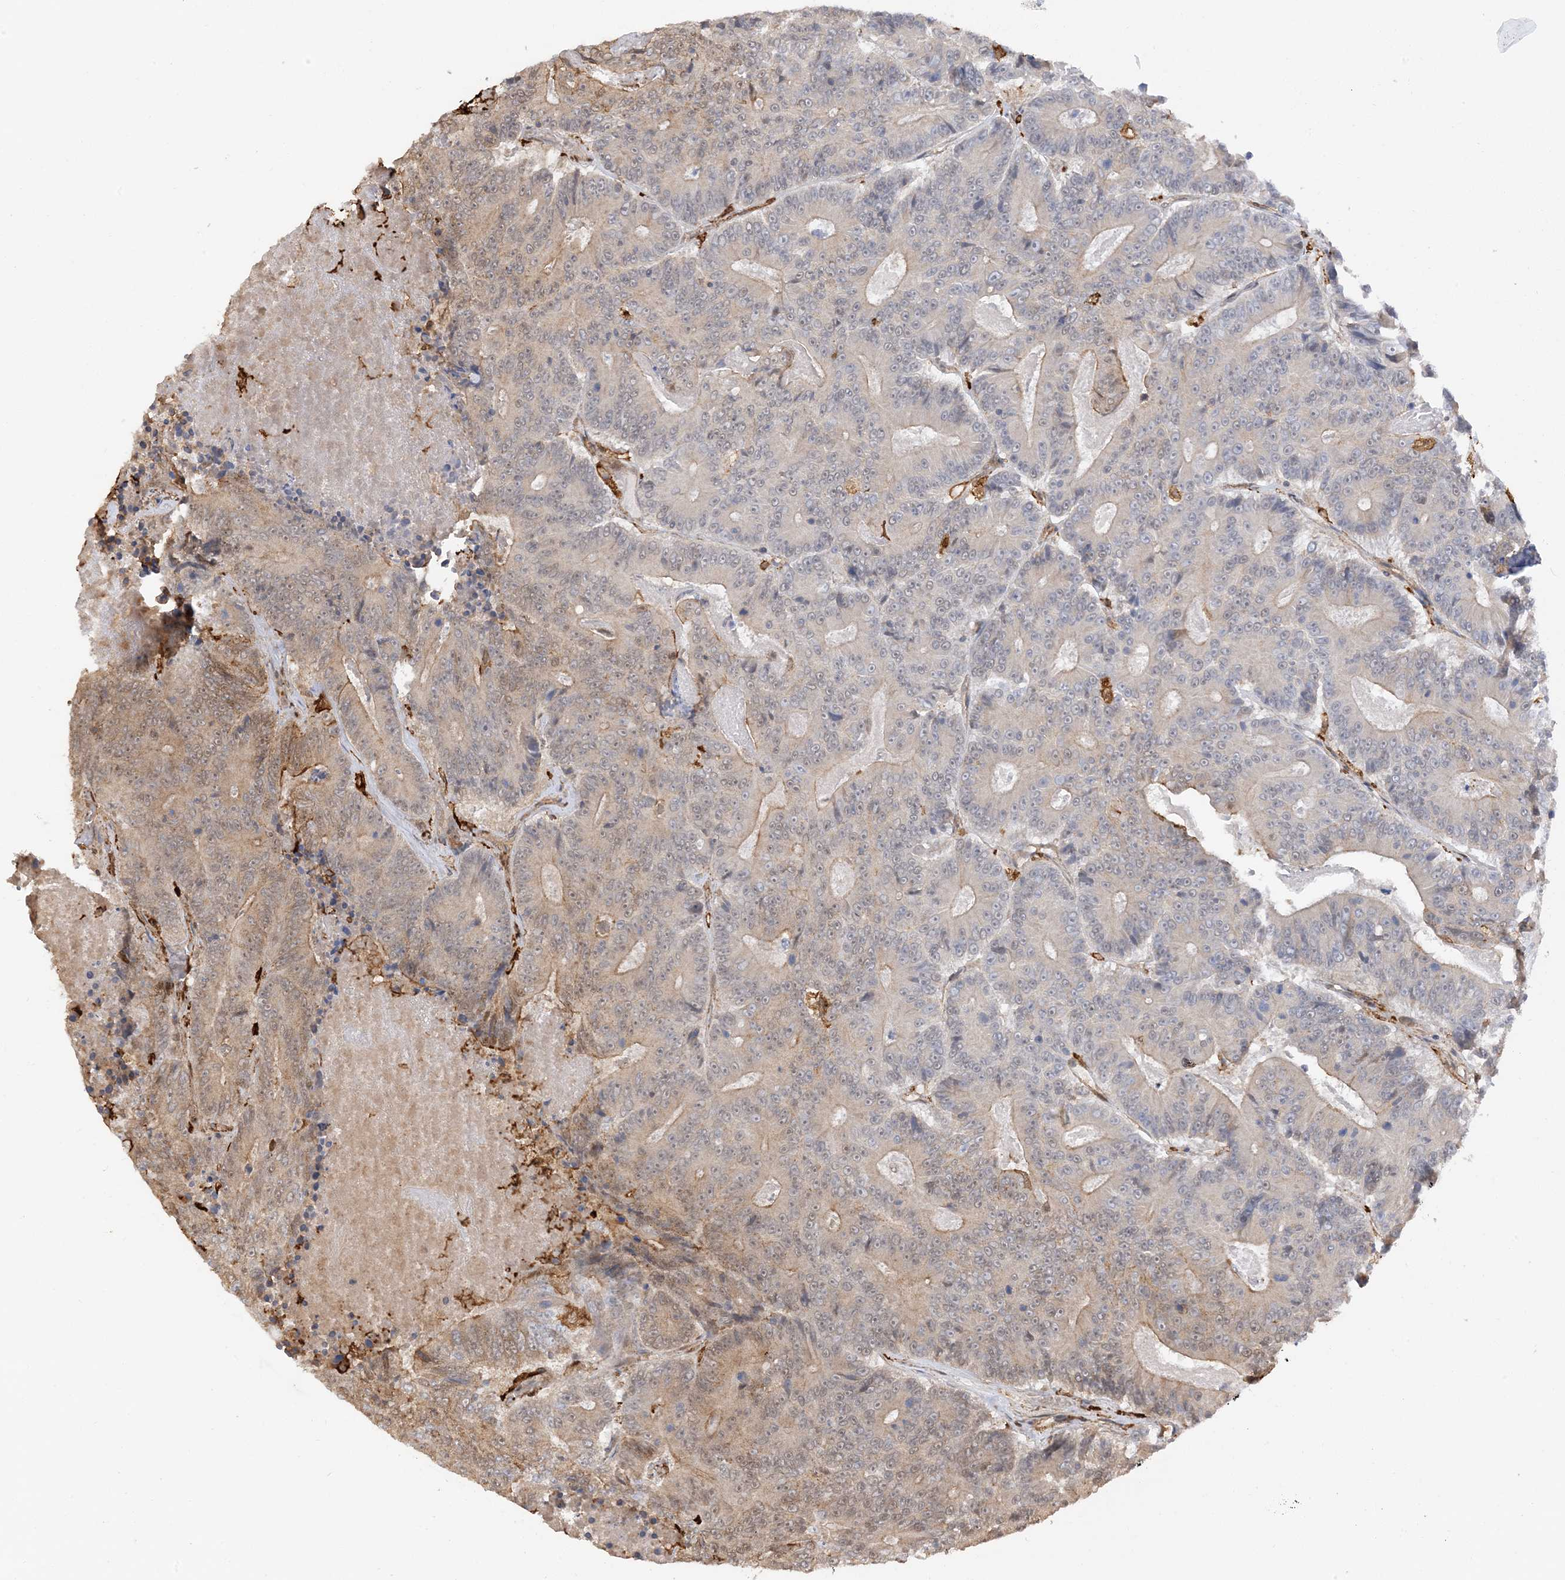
{"staining": {"intensity": "moderate", "quantity": "<25%", "location": "cytoplasmic/membranous"}, "tissue": "colorectal cancer", "cell_type": "Tumor cells", "image_type": "cancer", "snomed": [{"axis": "morphology", "description": "Adenocarcinoma, NOS"}, {"axis": "topography", "description": "Colon"}], "caption": "This image demonstrates IHC staining of colorectal cancer (adenocarcinoma), with low moderate cytoplasmic/membranous positivity in approximately <25% of tumor cells.", "gene": "PHACTR2", "patient": {"sex": "male", "age": 83}}